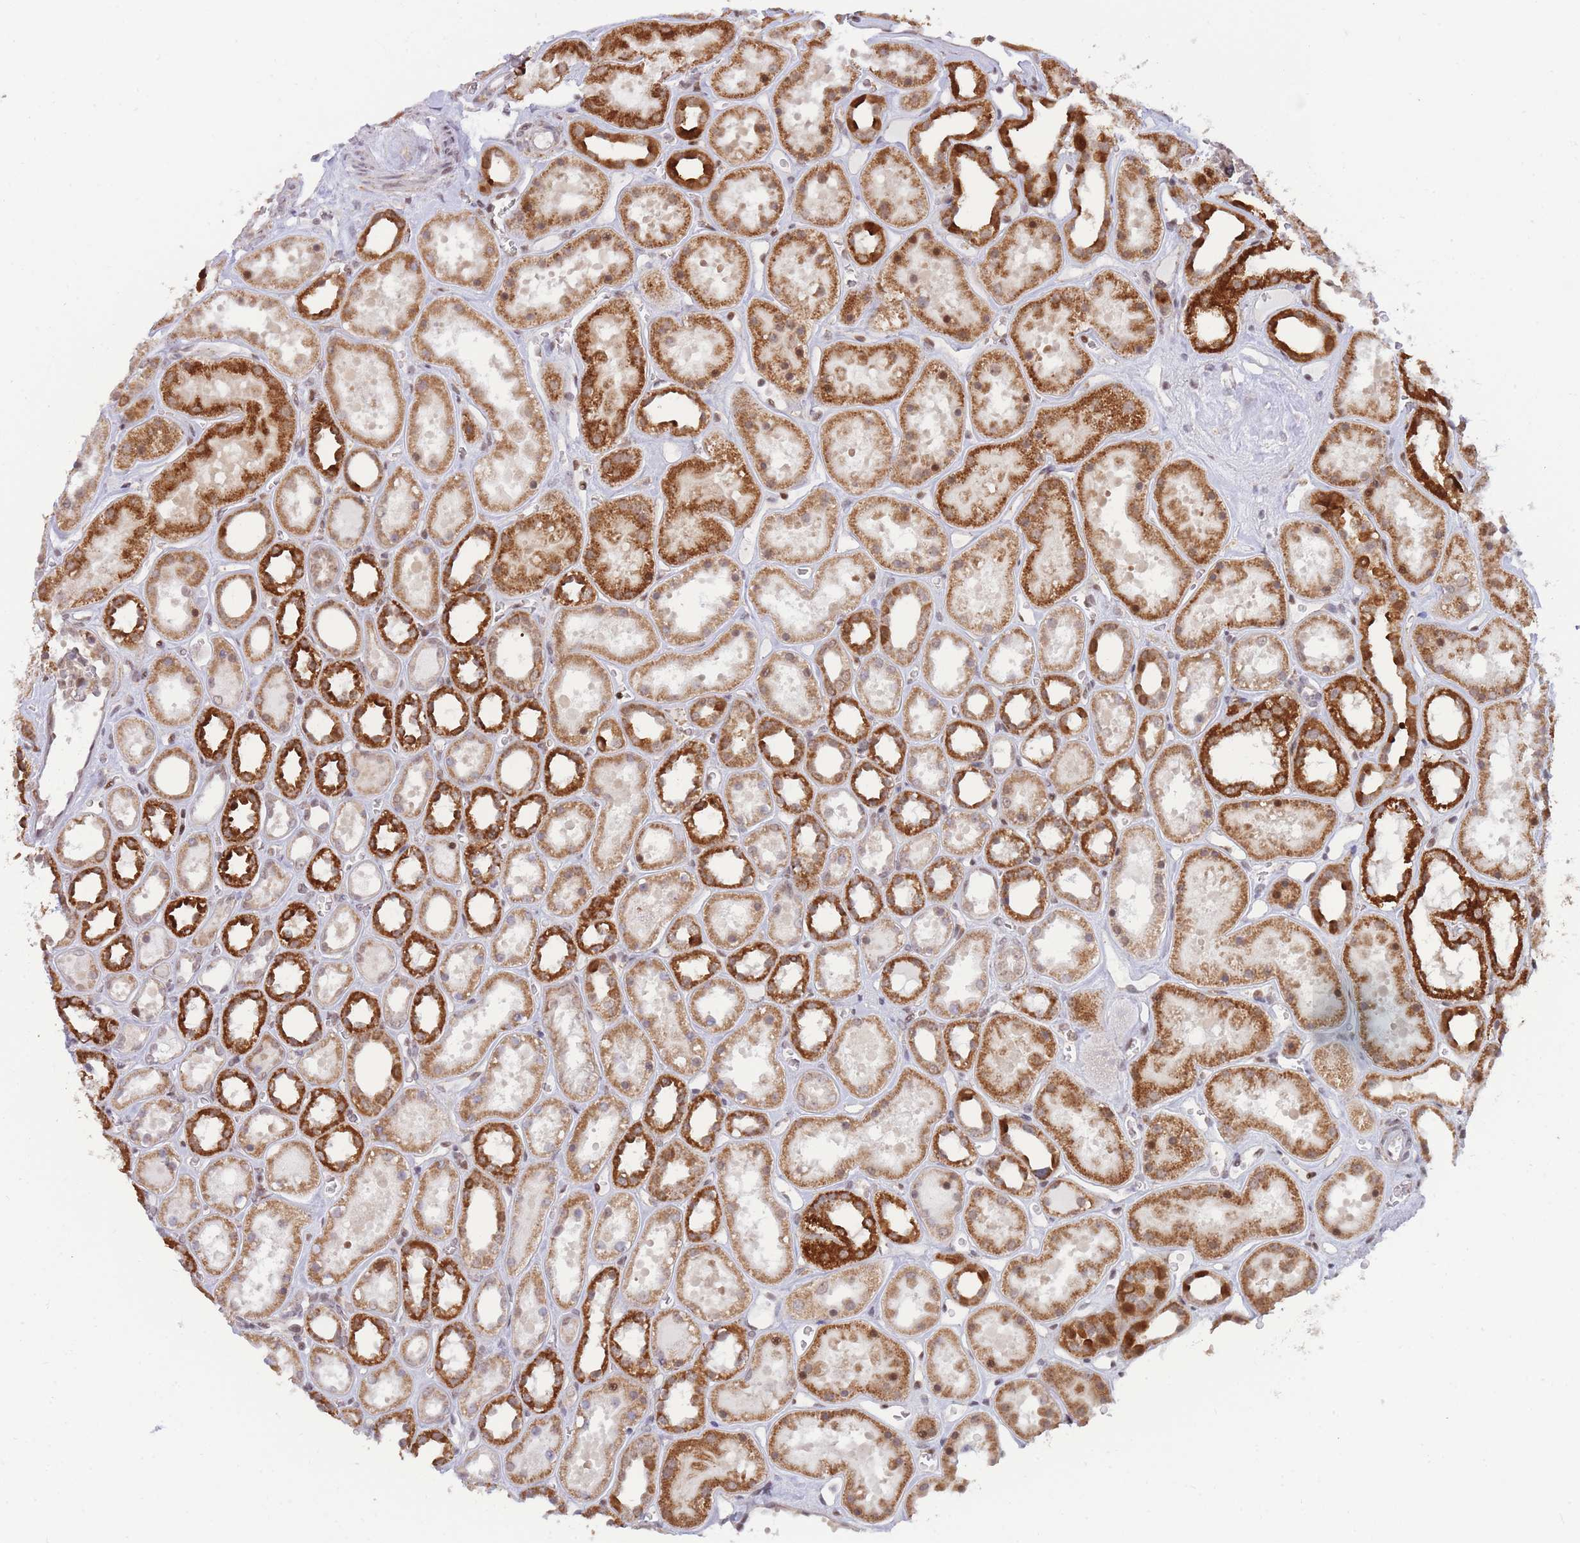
{"staining": {"intensity": "moderate", "quantity": ">75%", "location": "cytoplasmic/membranous,nuclear"}, "tissue": "kidney", "cell_type": "Cells in glomeruli", "image_type": "normal", "snomed": [{"axis": "morphology", "description": "Normal tissue, NOS"}, {"axis": "topography", "description": "Kidney"}], "caption": "Approximately >75% of cells in glomeruli in benign kidney demonstrate moderate cytoplasmic/membranous,nuclear protein expression as visualized by brown immunohistochemical staining.", "gene": "BOD1L1", "patient": {"sex": "female", "age": 41}}